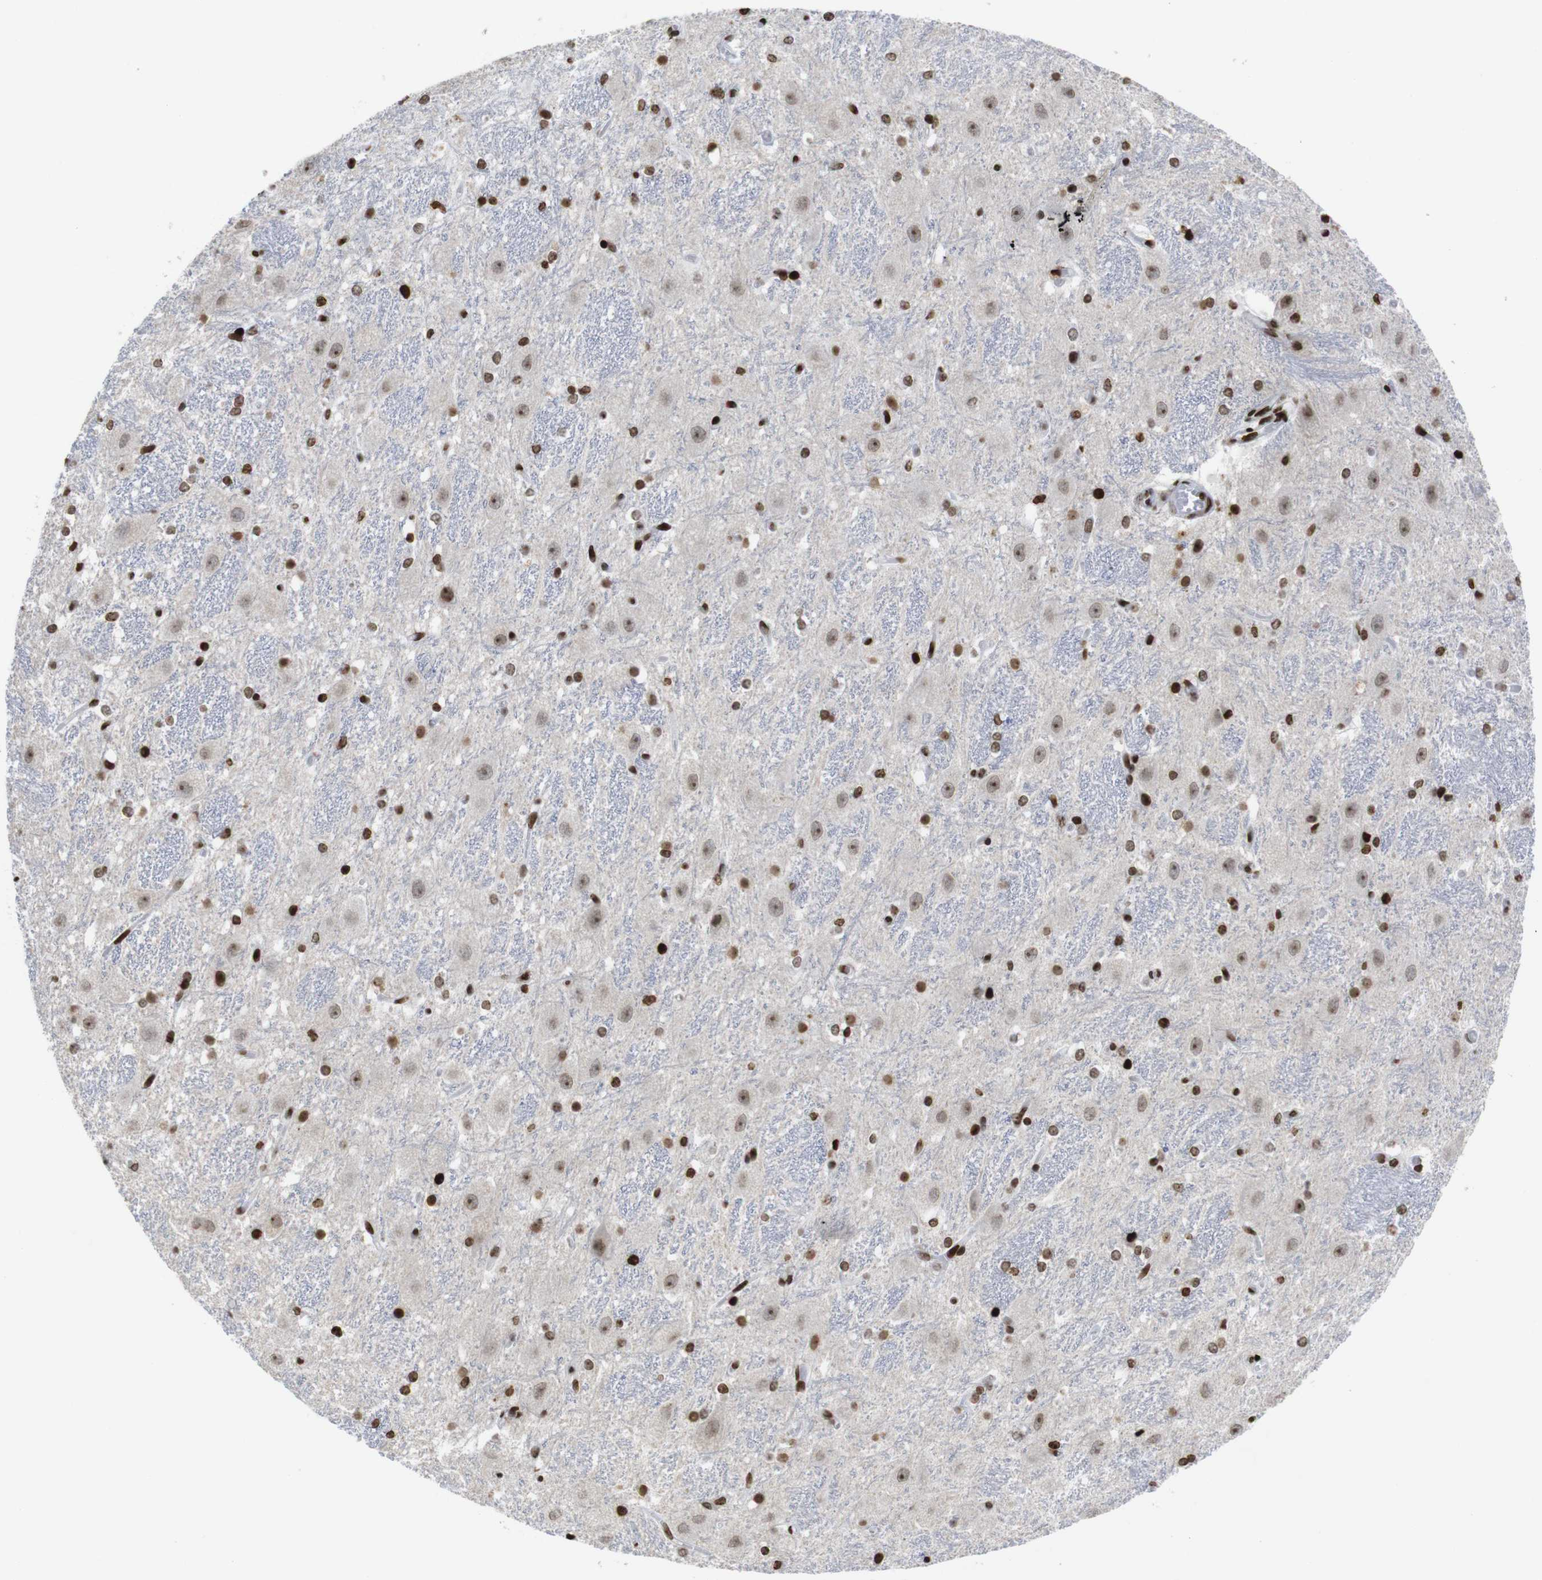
{"staining": {"intensity": "strong", "quantity": ">75%", "location": "nuclear"}, "tissue": "hippocampus", "cell_type": "Glial cells", "image_type": "normal", "snomed": [{"axis": "morphology", "description": "Normal tissue, NOS"}, {"axis": "topography", "description": "Hippocampus"}], "caption": "Protein staining demonstrates strong nuclear positivity in approximately >75% of glial cells in benign hippocampus. (DAB (3,3'-diaminobenzidine) IHC, brown staining for protein, blue staining for nuclei).", "gene": "H1", "patient": {"sex": "female", "age": 19}}